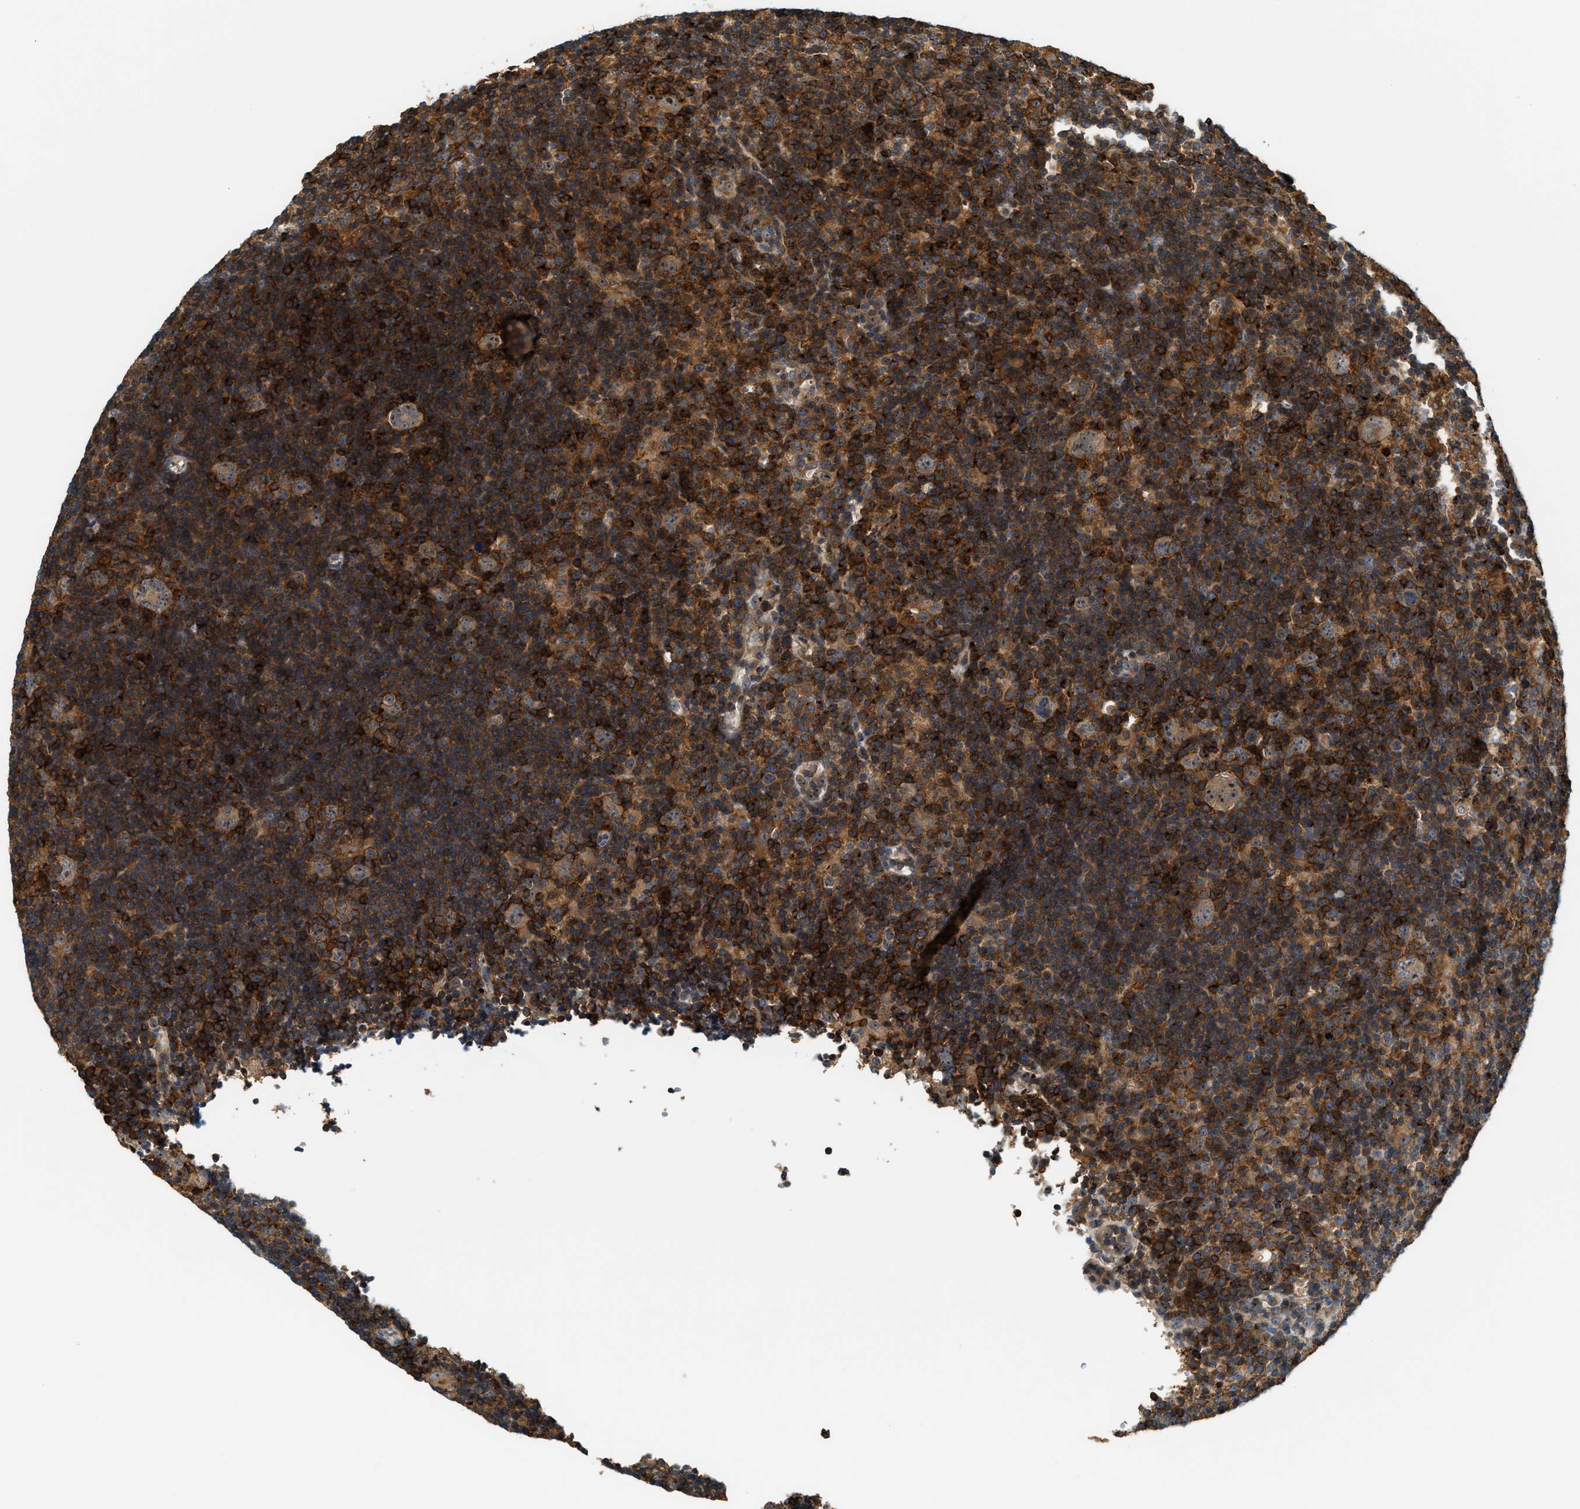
{"staining": {"intensity": "moderate", "quantity": ">75%", "location": "cytoplasmic/membranous,nuclear"}, "tissue": "lymphoma", "cell_type": "Tumor cells", "image_type": "cancer", "snomed": [{"axis": "morphology", "description": "Hodgkin's disease, NOS"}, {"axis": "topography", "description": "Lymph node"}], "caption": "IHC (DAB (3,3'-diaminobenzidine)) staining of Hodgkin's disease shows moderate cytoplasmic/membranous and nuclear protein positivity in about >75% of tumor cells.", "gene": "SNX5", "patient": {"sex": "female", "age": 57}}